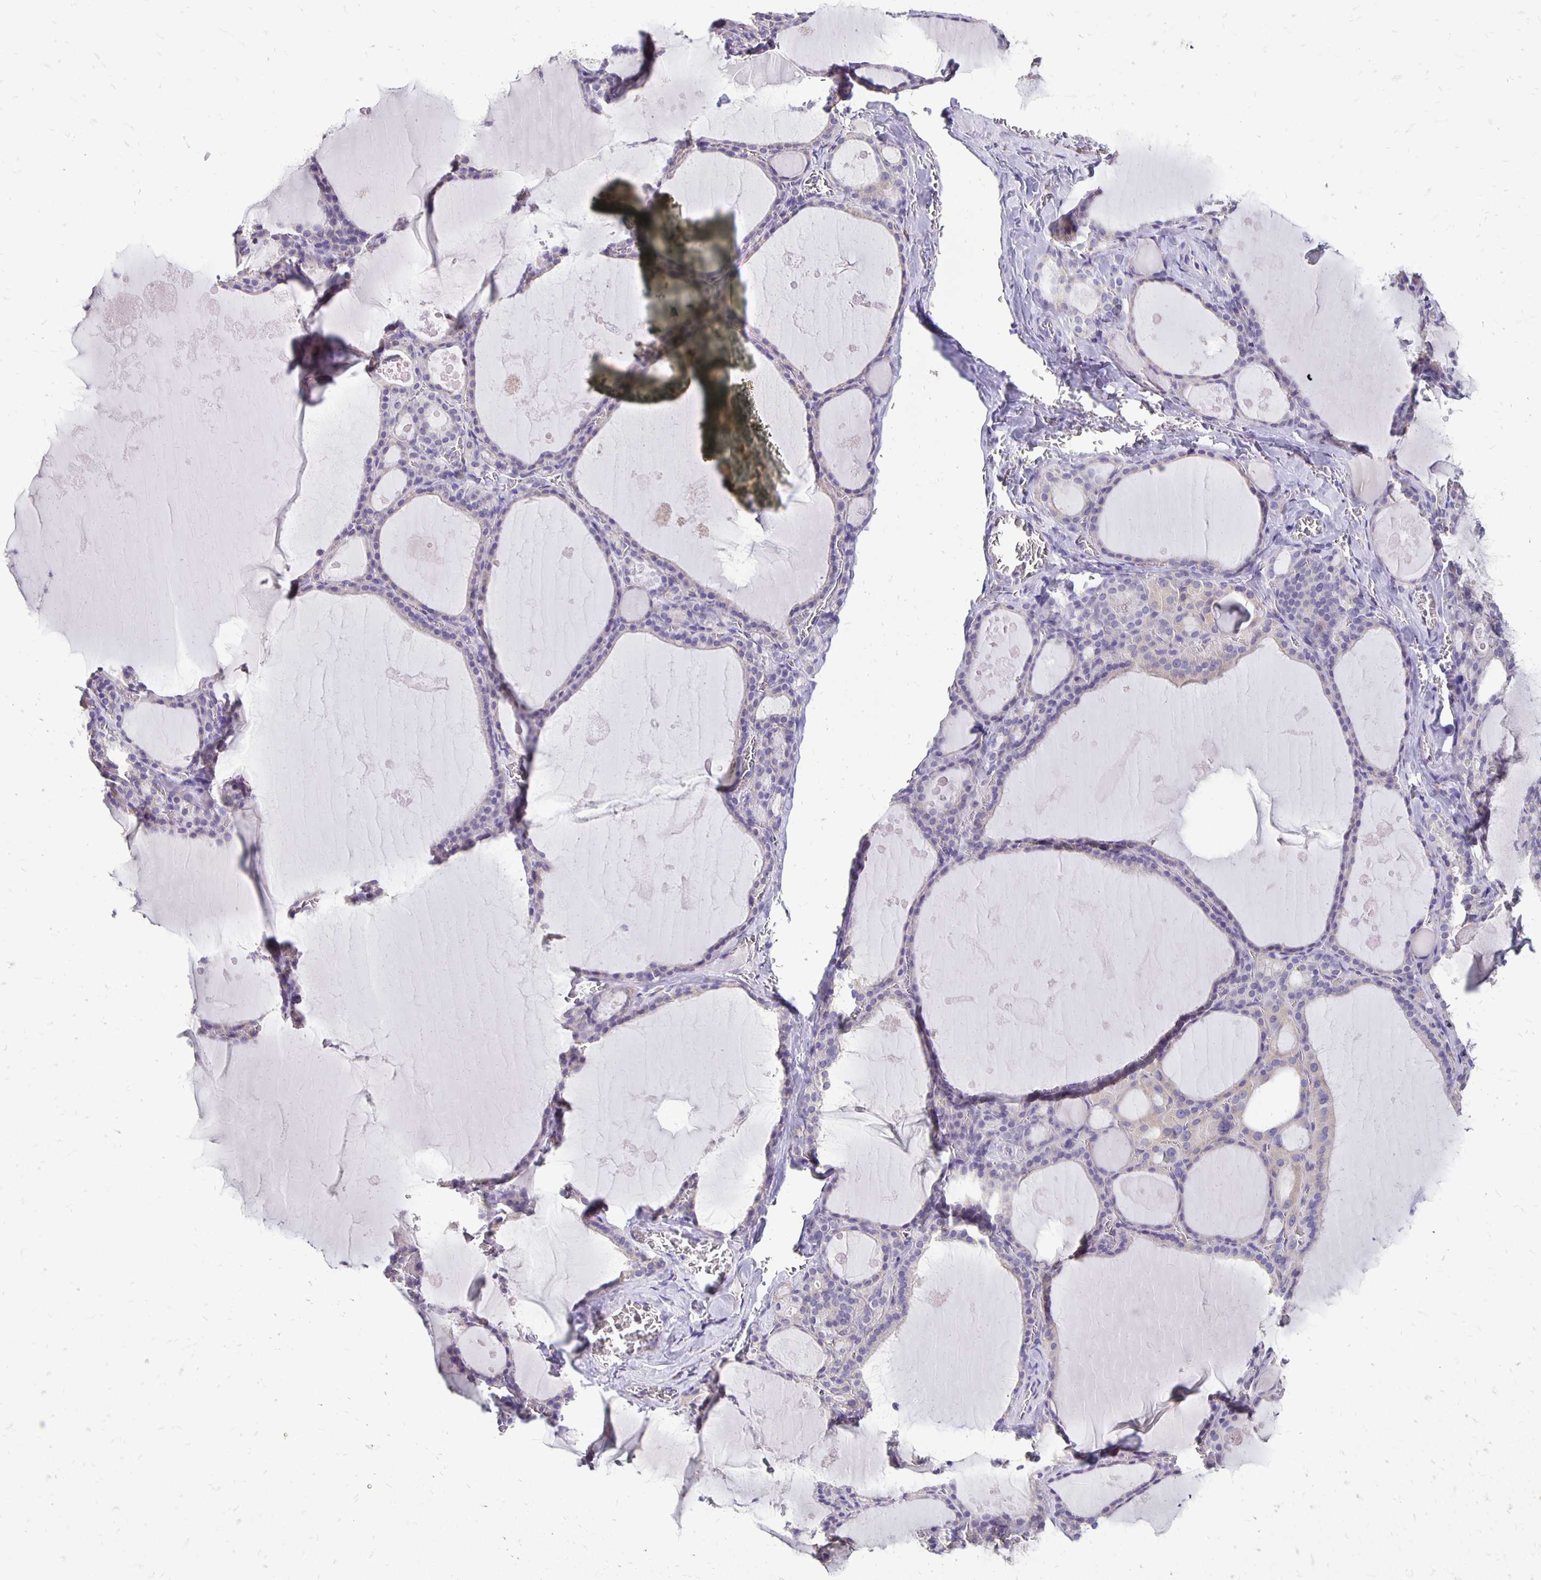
{"staining": {"intensity": "negative", "quantity": "none", "location": "none"}, "tissue": "thyroid gland", "cell_type": "Glandular cells", "image_type": "normal", "snomed": [{"axis": "morphology", "description": "Normal tissue, NOS"}, {"axis": "topography", "description": "Thyroid gland"}], "caption": "This histopathology image is of unremarkable thyroid gland stained with immunohistochemistry (IHC) to label a protein in brown with the nuclei are counter-stained blue. There is no expression in glandular cells. Nuclei are stained in blue.", "gene": "ANKRD45", "patient": {"sex": "male", "age": 56}}